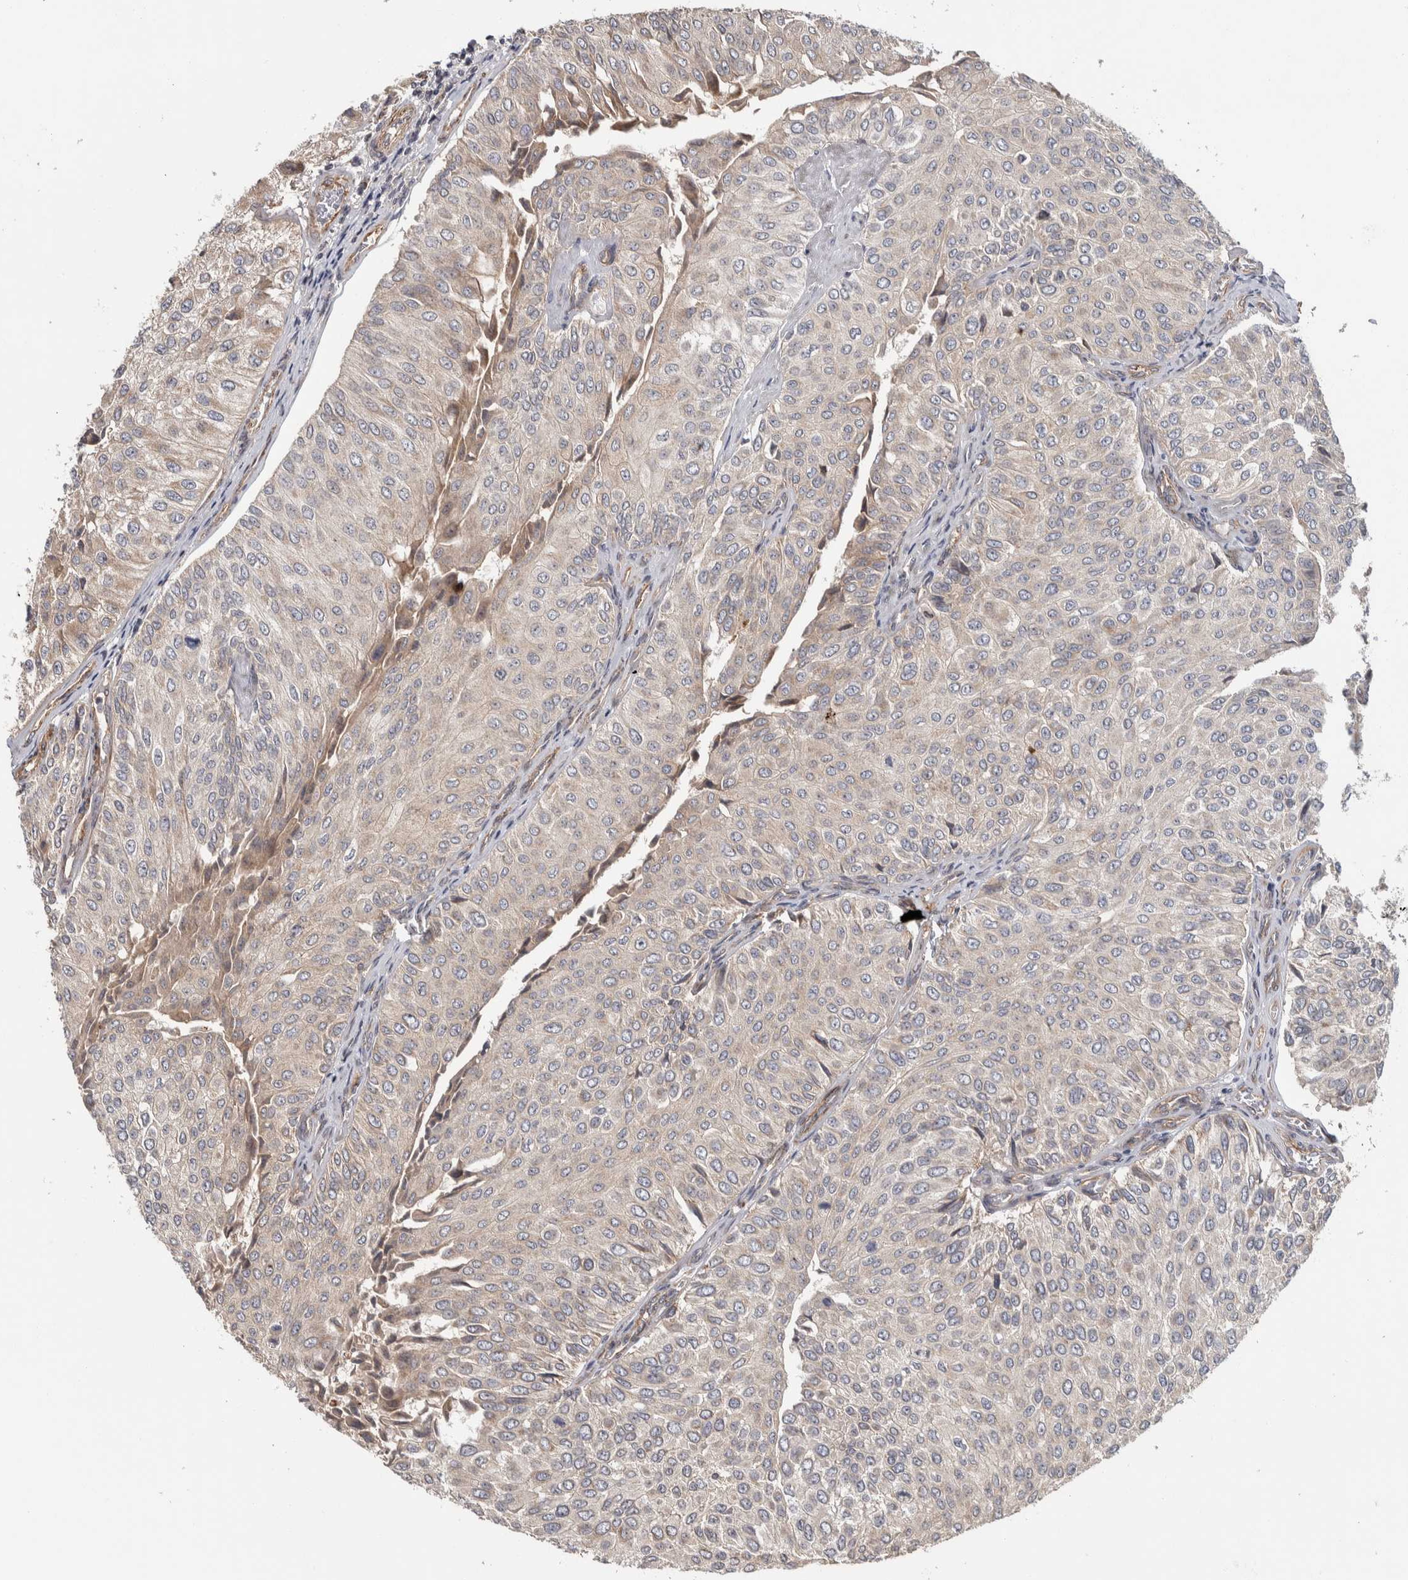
{"staining": {"intensity": "weak", "quantity": ">75%", "location": "cytoplasmic/membranous"}, "tissue": "urothelial cancer", "cell_type": "Tumor cells", "image_type": "cancer", "snomed": [{"axis": "morphology", "description": "Urothelial carcinoma, High grade"}, {"axis": "topography", "description": "Kidney"}, {"axis": "topography", "description": "Urinary bladder"}], "caption": "The photomicrograph displays a brown stain indicating the presence of a protein in the cytoplasmic/membranous of tumor cells in urothelial cancer.", "gene": "CHMP4C", "patient": {"sex": "male", "age": 77}}